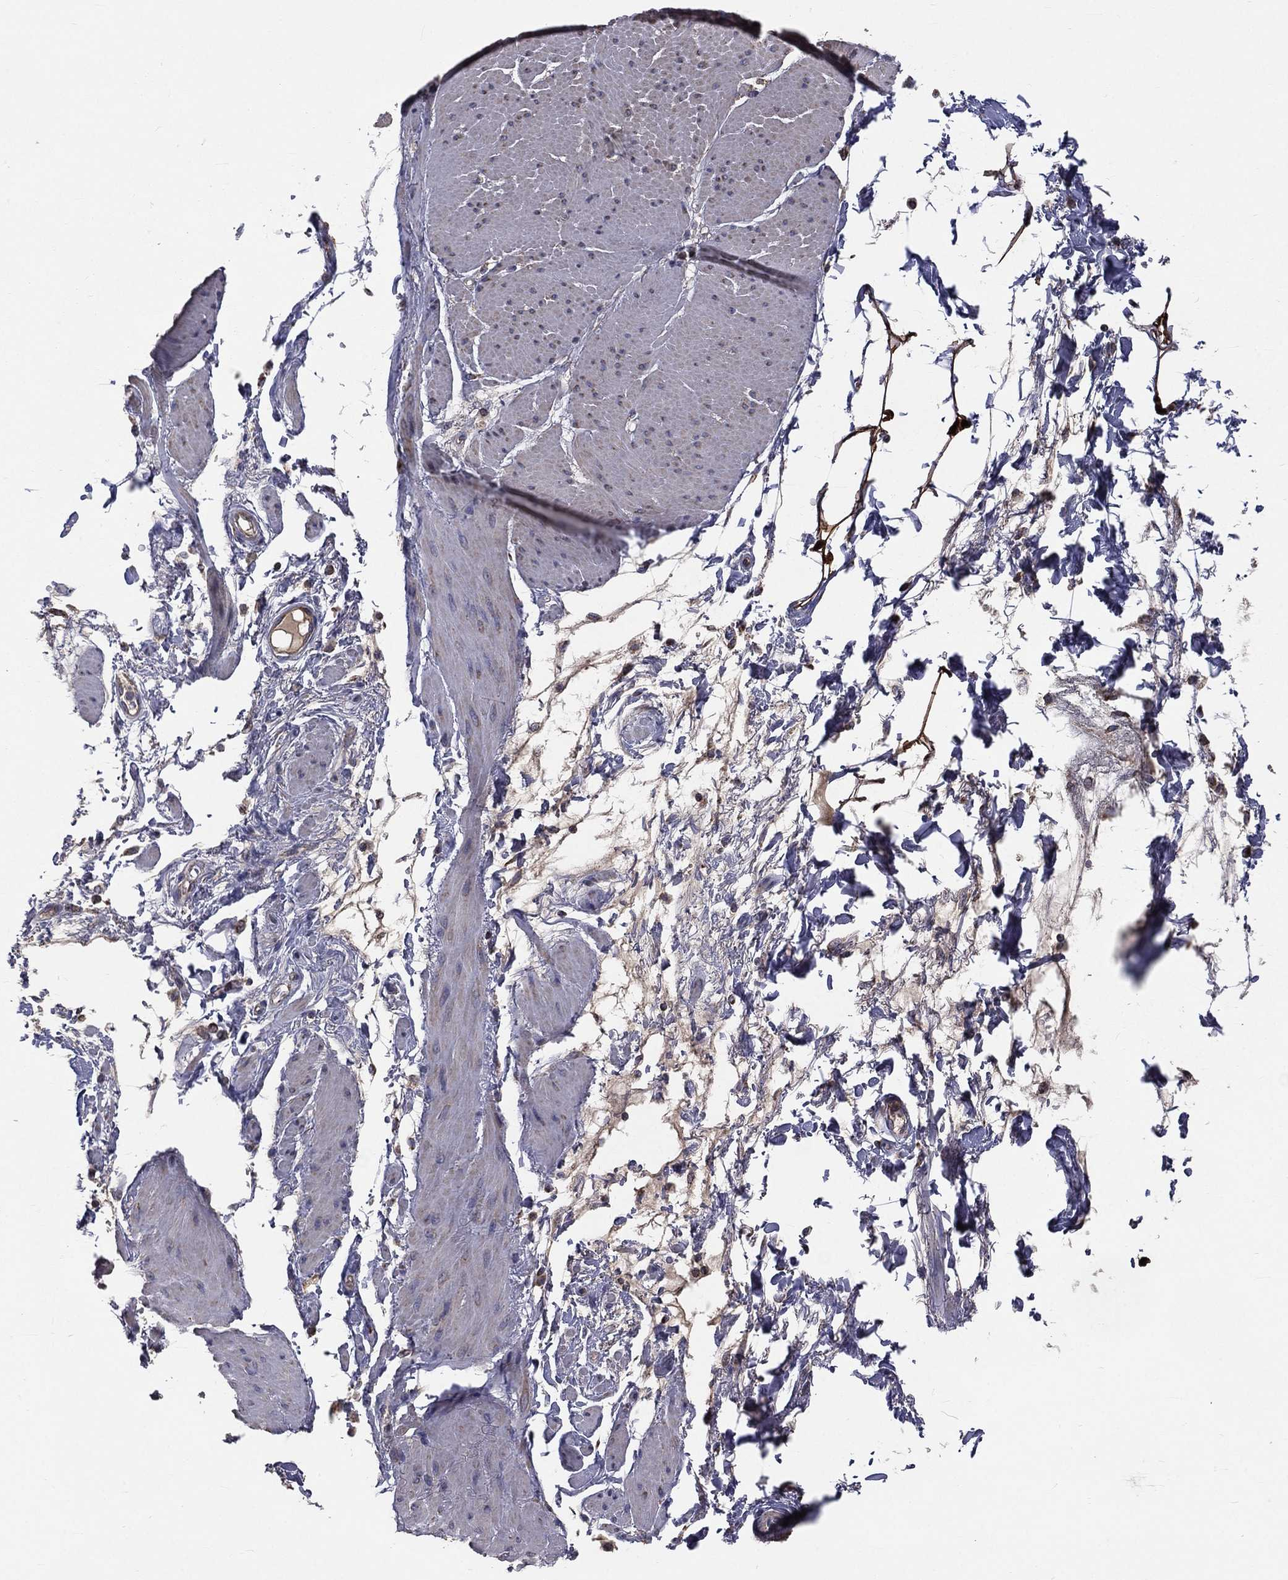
{"staining": {"intensity": "negative", "quantity": "none", "location": "none"}, "tissue": "smooth muscle", "cell_type": "Smooth muscle cells", "image_type": "normal", "snomed": [{"axis": "morphology", "description": "Normal tissue, NOS"}, {"axis": "topography", "description": "Smooth muscle"}, {"axis": "topography", "description": "Anal"}], "caption": "Smooth muscle cells show no significant protein positivity in normal smooth muscle. The staining was performed using DAB to visualize the protein expression in brown, while the nuclei were stained in blue with hematoxylin (Magnification: 20x).", "gene": "GPD1", "patient": {"sex": "male", "age": 83}}